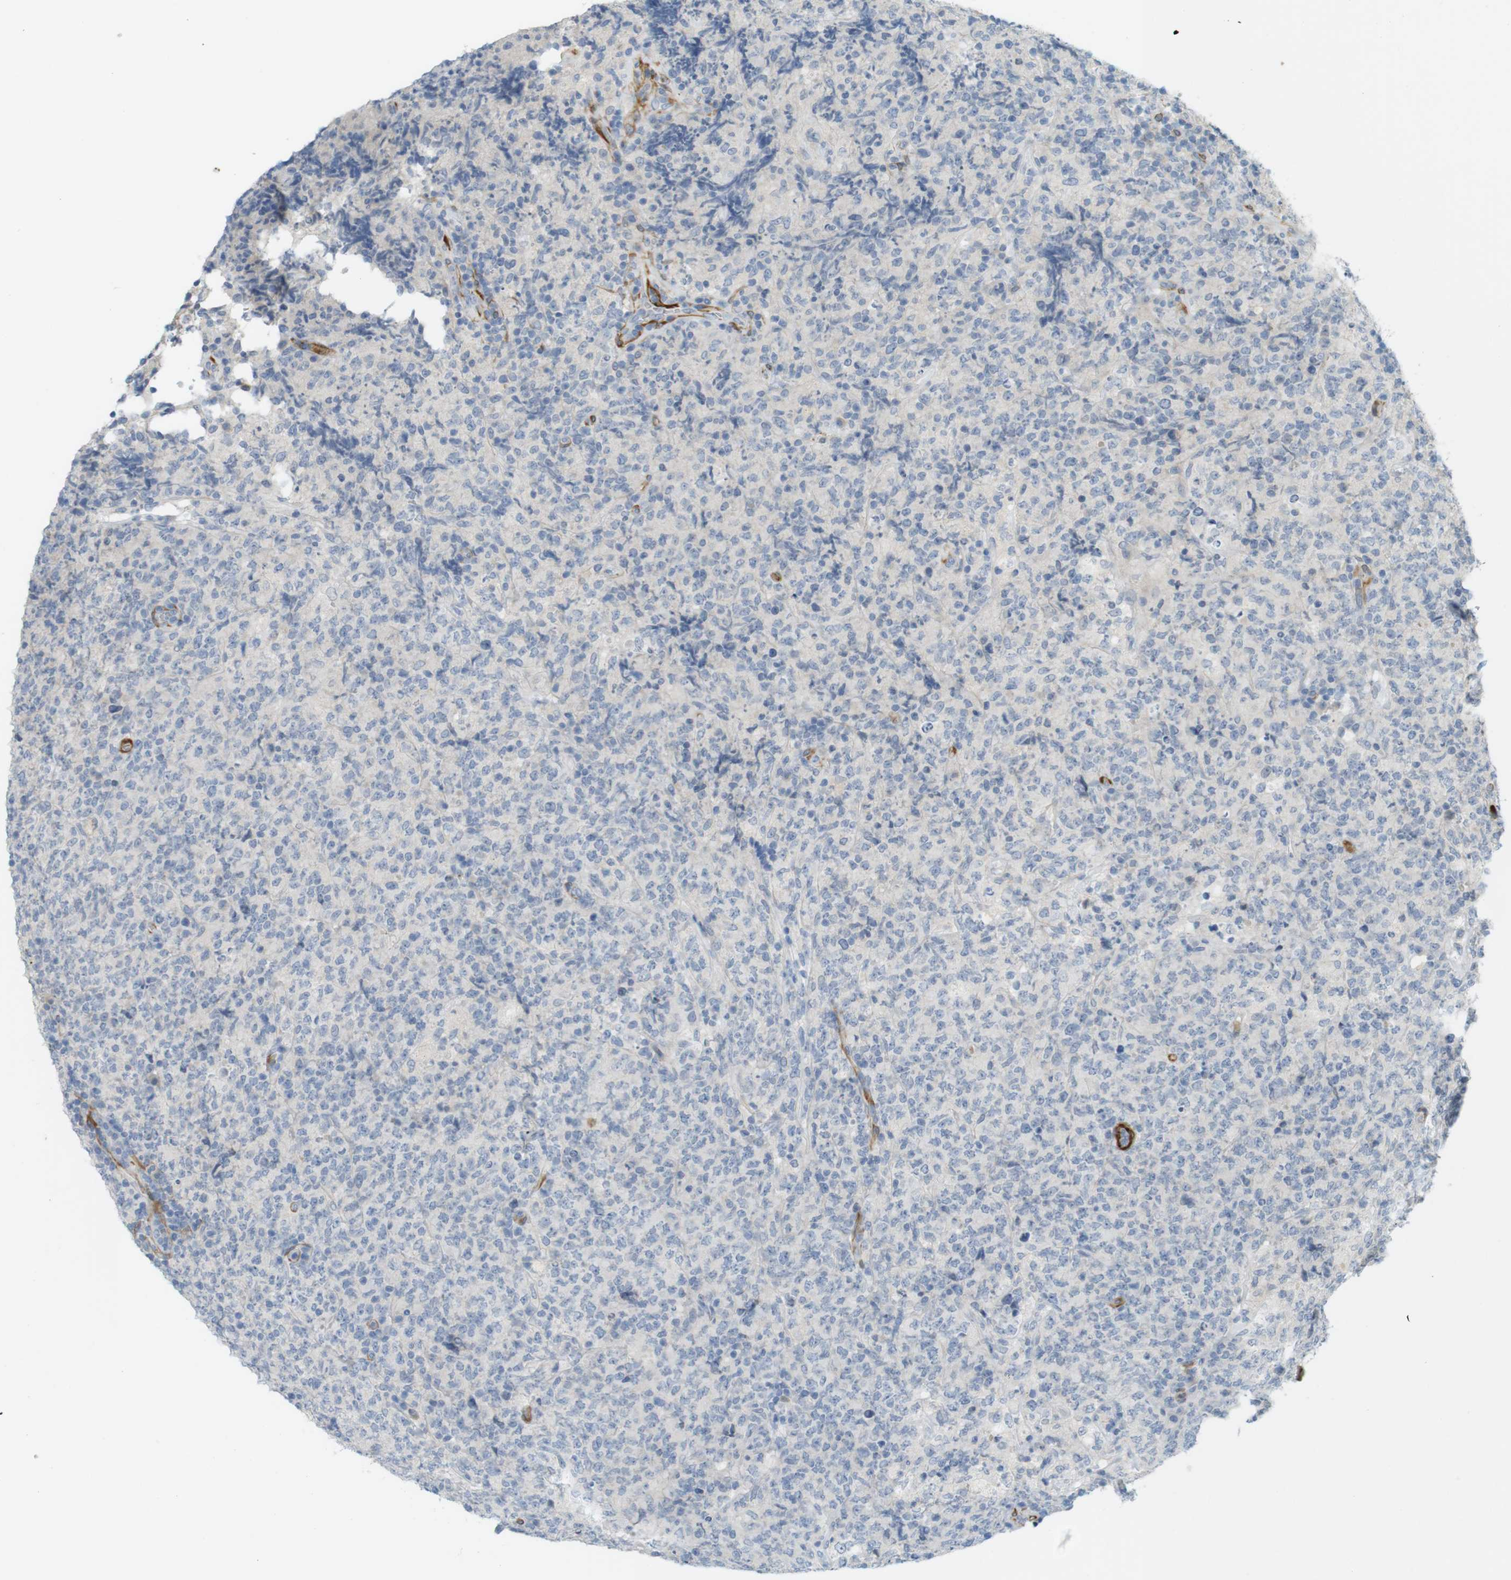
{"staining": {"intensity": "negative", "quantity": "none", "location": "none"}, "tissue": "lymphoma", "cell_type": "Tumor cells", "image_type": "cancer", "snomed": [{"axis": "morphology", "description": "Malignant lymphoma, non-Hodgkin's type, High grade"}, {"axis": "topography", "description": "Tonsil"}], "caption": "Immunohistochemistry (IHC) micrograph of malignant lymphoma, non-Hodgkin's type (high-grade) stained for a protein (brown), which reveals no staining in tumor cells.", "gene": "PDE3A", "patient": {"sex": "female", "age": 36}}